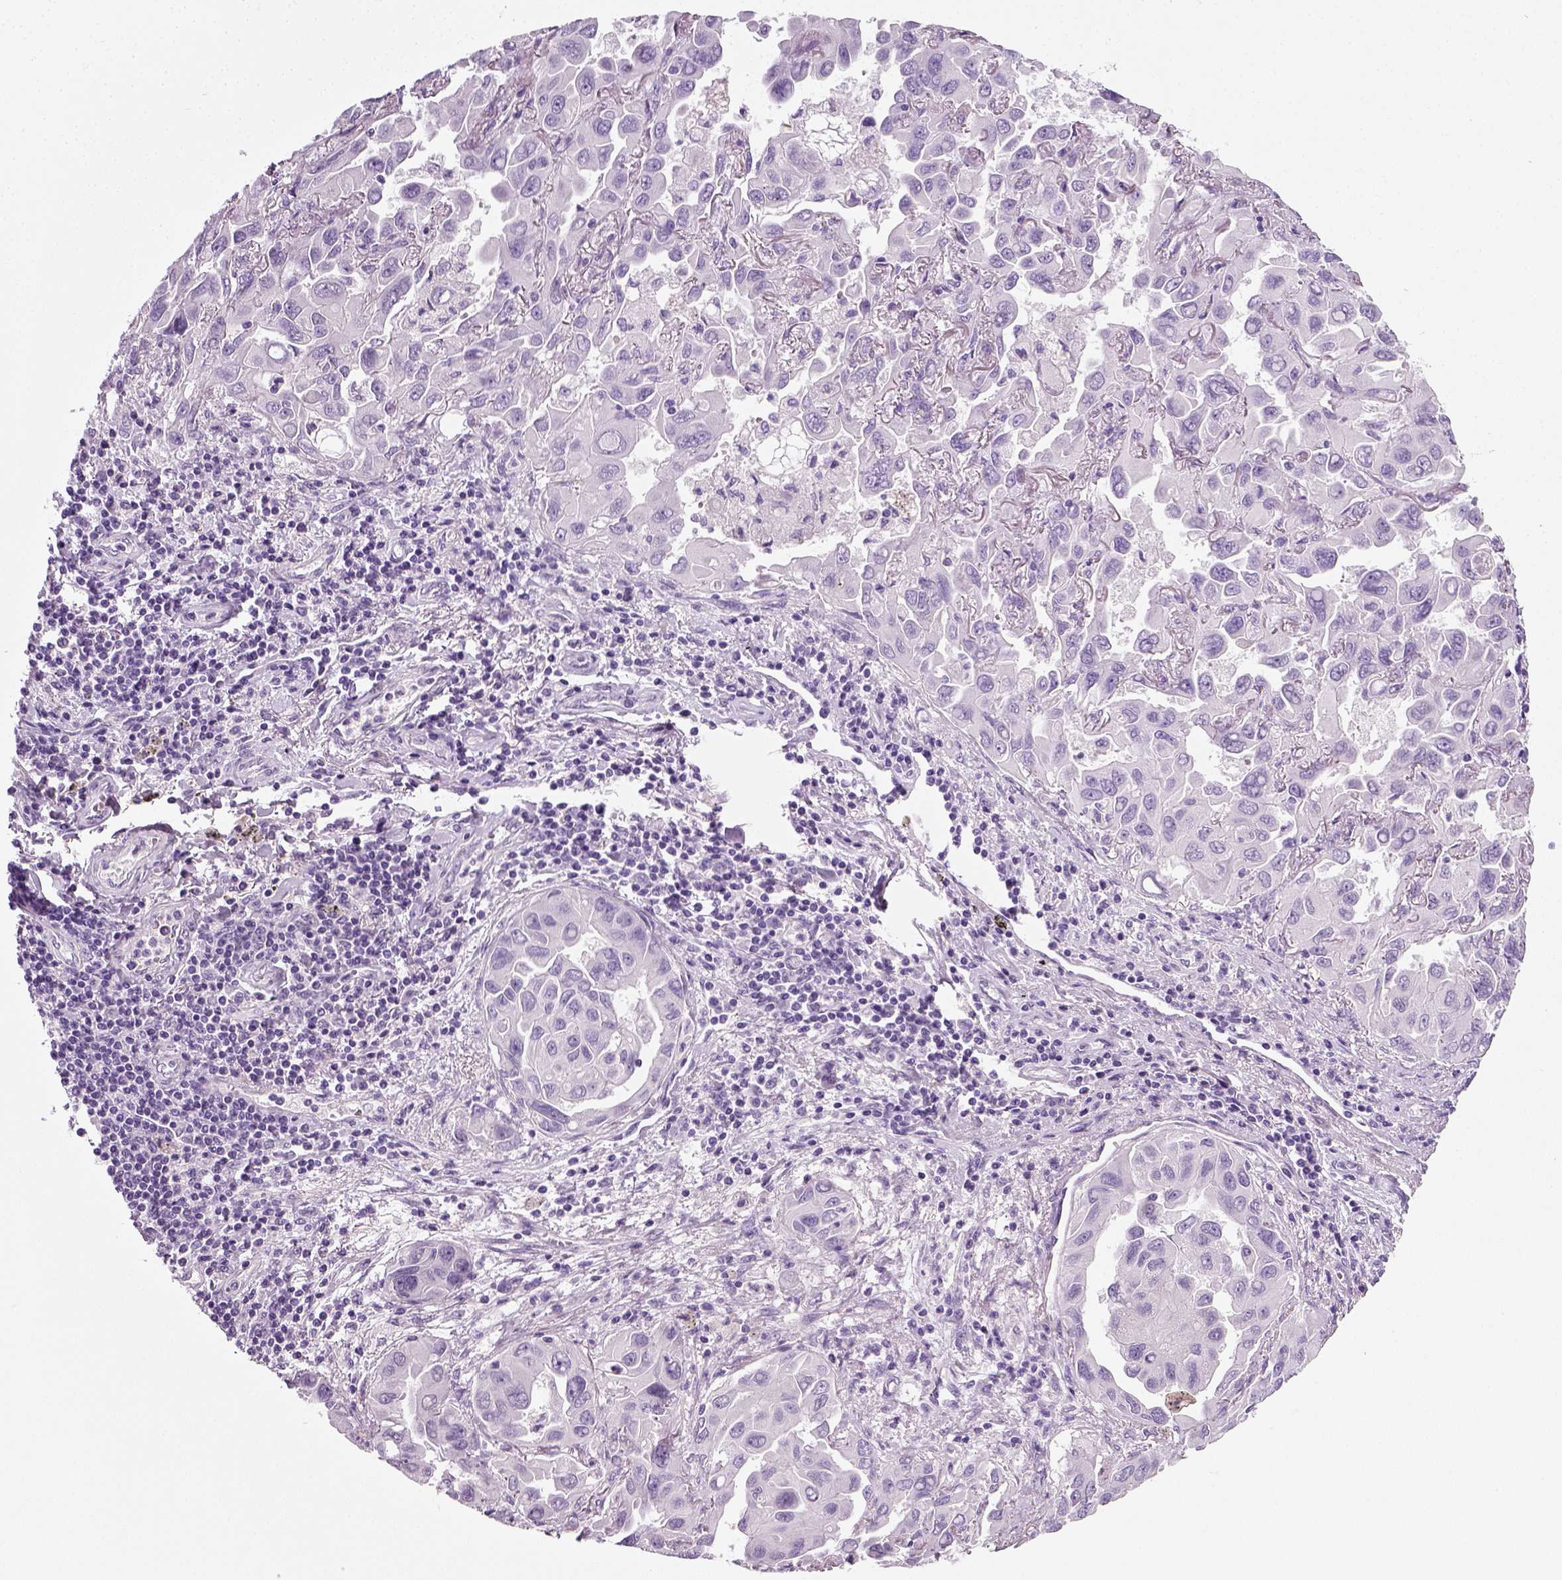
{"staining": {"intensity": "negative", "quantity": "none", "location": "none"}, "tissue": "lung cancer", "cell_type": "Tumor cells", "image_type": "cancer", "snomed": [{"axis": "morphology", "description": "Adenocarcinoma, NOS"}, {"axis": "topography", "description": "Lung"}], "caption": "Micrograph shows no protein expression in tumor cells of adenocarcinoma (lung) tissue.", "gene": "SPATA31E1", "patient": {"sex": "male", "age": 64}}